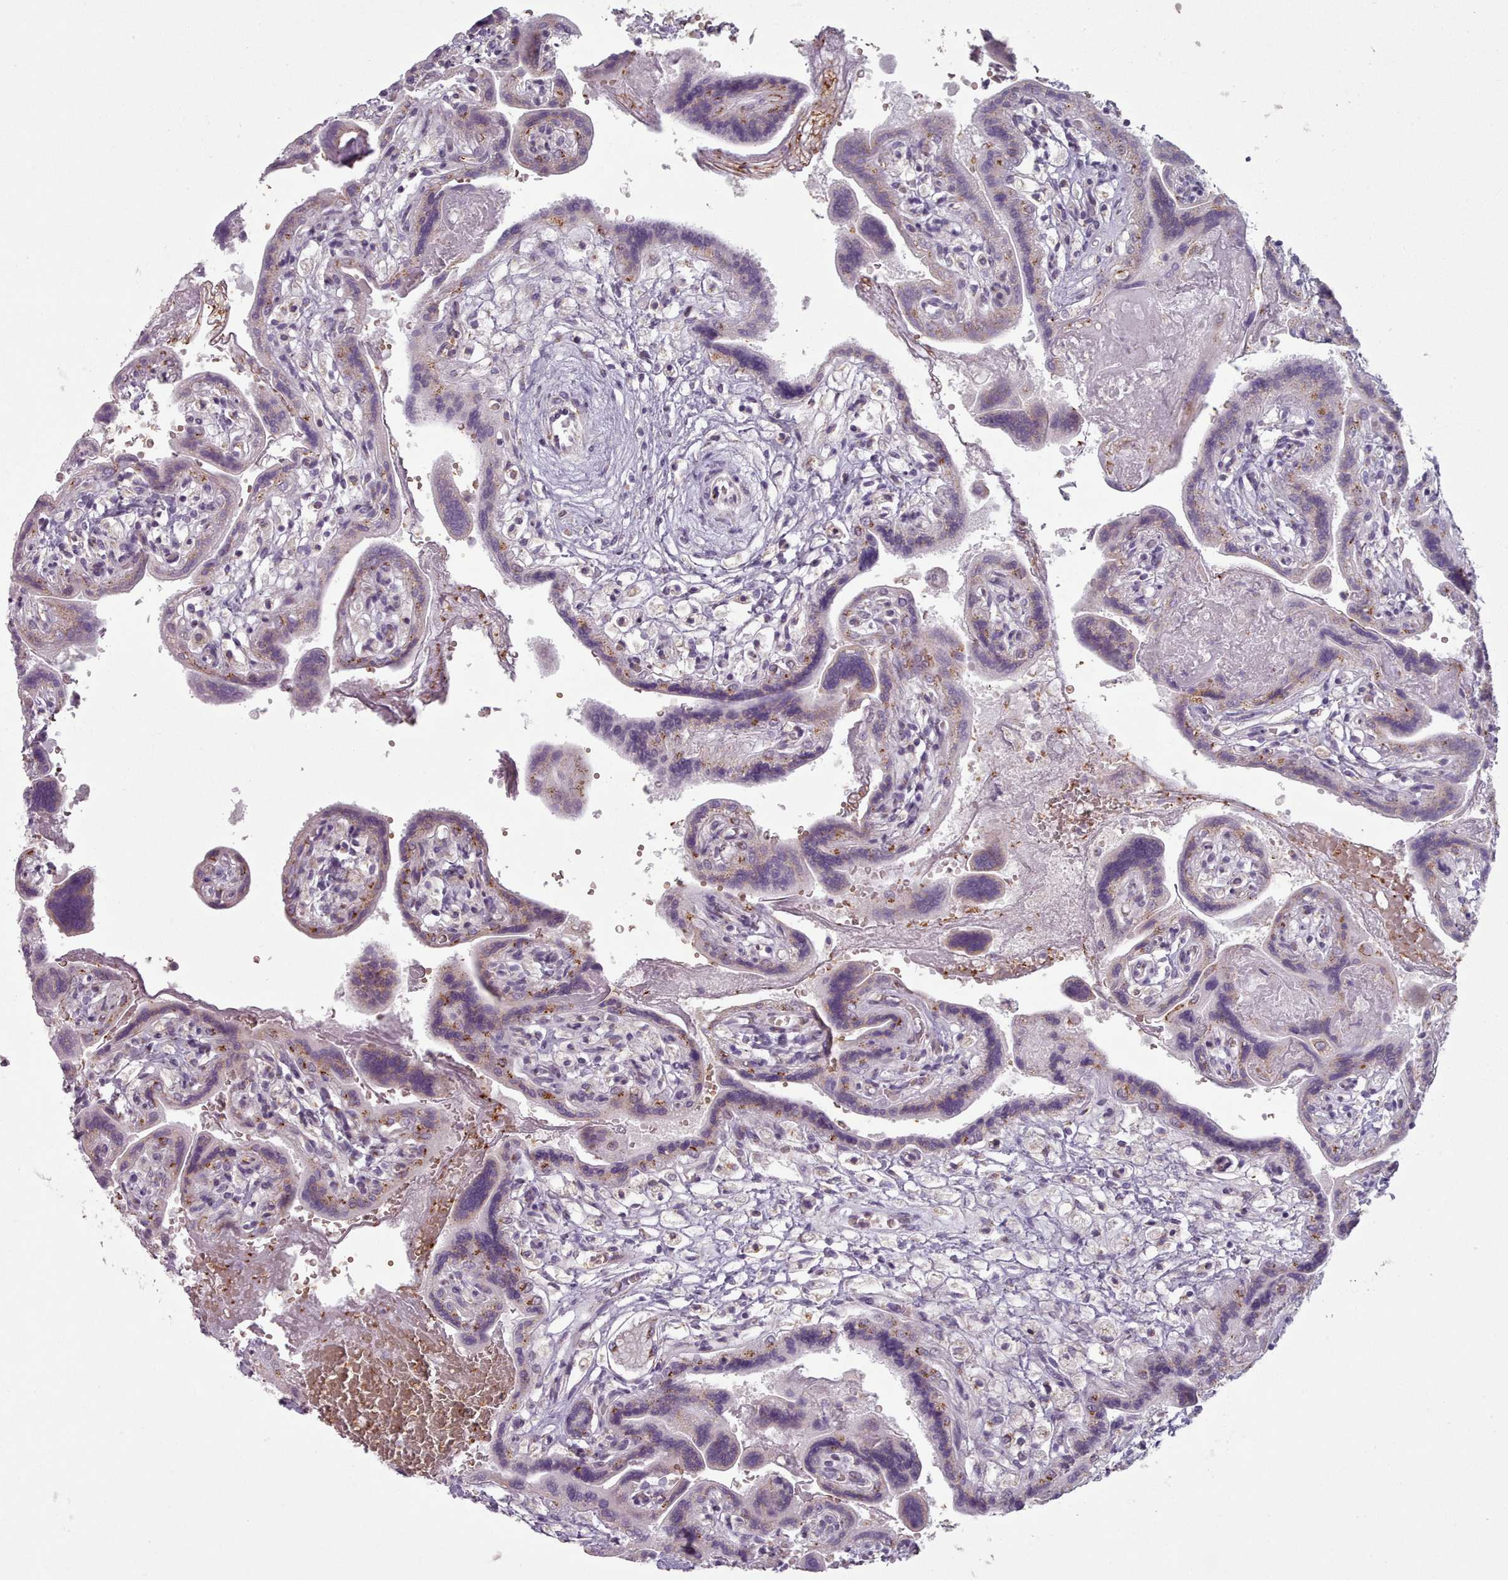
{"staining": {"intensity": "moderate", "quantity": ">75%", "location": "cytoplasmic/membranous"}, "tissue": "placenta", "cell_type": "Decidual cells", "image_type": "normal", "snomed": [{"axis": "morphology", "description": "Normal tissue, NOS"}, {"axis": "topography", "description": "Placenta"}], "caption": "High-power microscopy captured an immunohistochemistry image of benign placenta, revealing moderate cytoplasmic/membranous staining in about >75% of decidual cells.", "gene": "MAN1B1", "patient": {"sex": "female", "age": 37}}